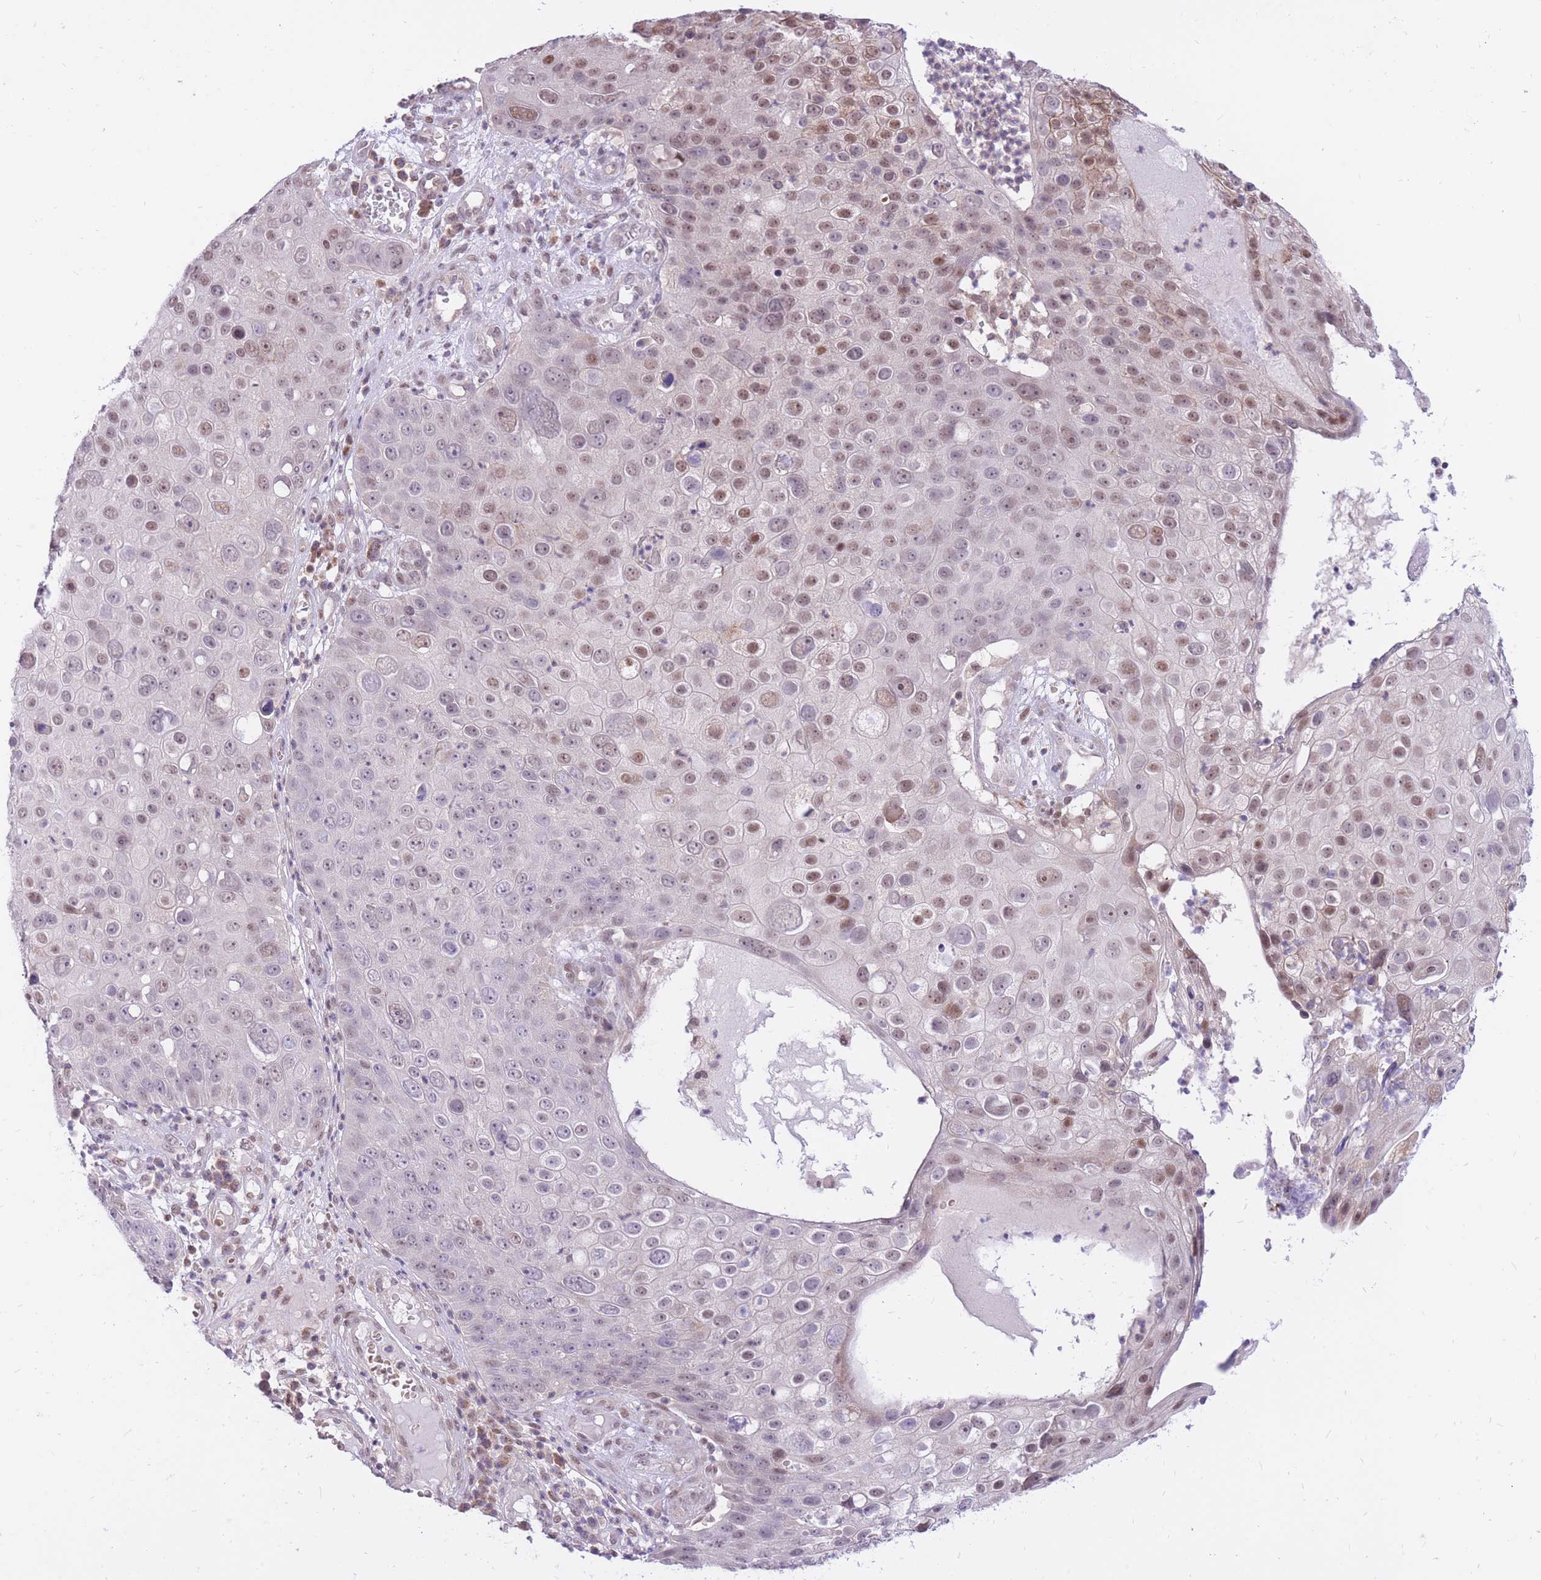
{"staining": {"intensity": "weak", "quantity": "25%-75%", "location": "cytoplasmic/membranous,nuclear"}, "tissue": "skin cancer", "cell_type": "Tumor cells", "image_type": "cancer", "snomed": [{"axis": "morphology", "description": "Squamous cell carcinoma, NOS"}, {"axis": "topography", "description": "Skin"}], "caption": "The micrograph reveals staining of squamous cell carcinoma (skin), revealing weak cytoplasmic/membranous and nuclear protein expression (brown color) within tumor cells. (DAB IHC, brown staining for protein, blue staining for nuclei).", "gene": "MINDY2", "patient": {"sex": "male", "age": 71}}